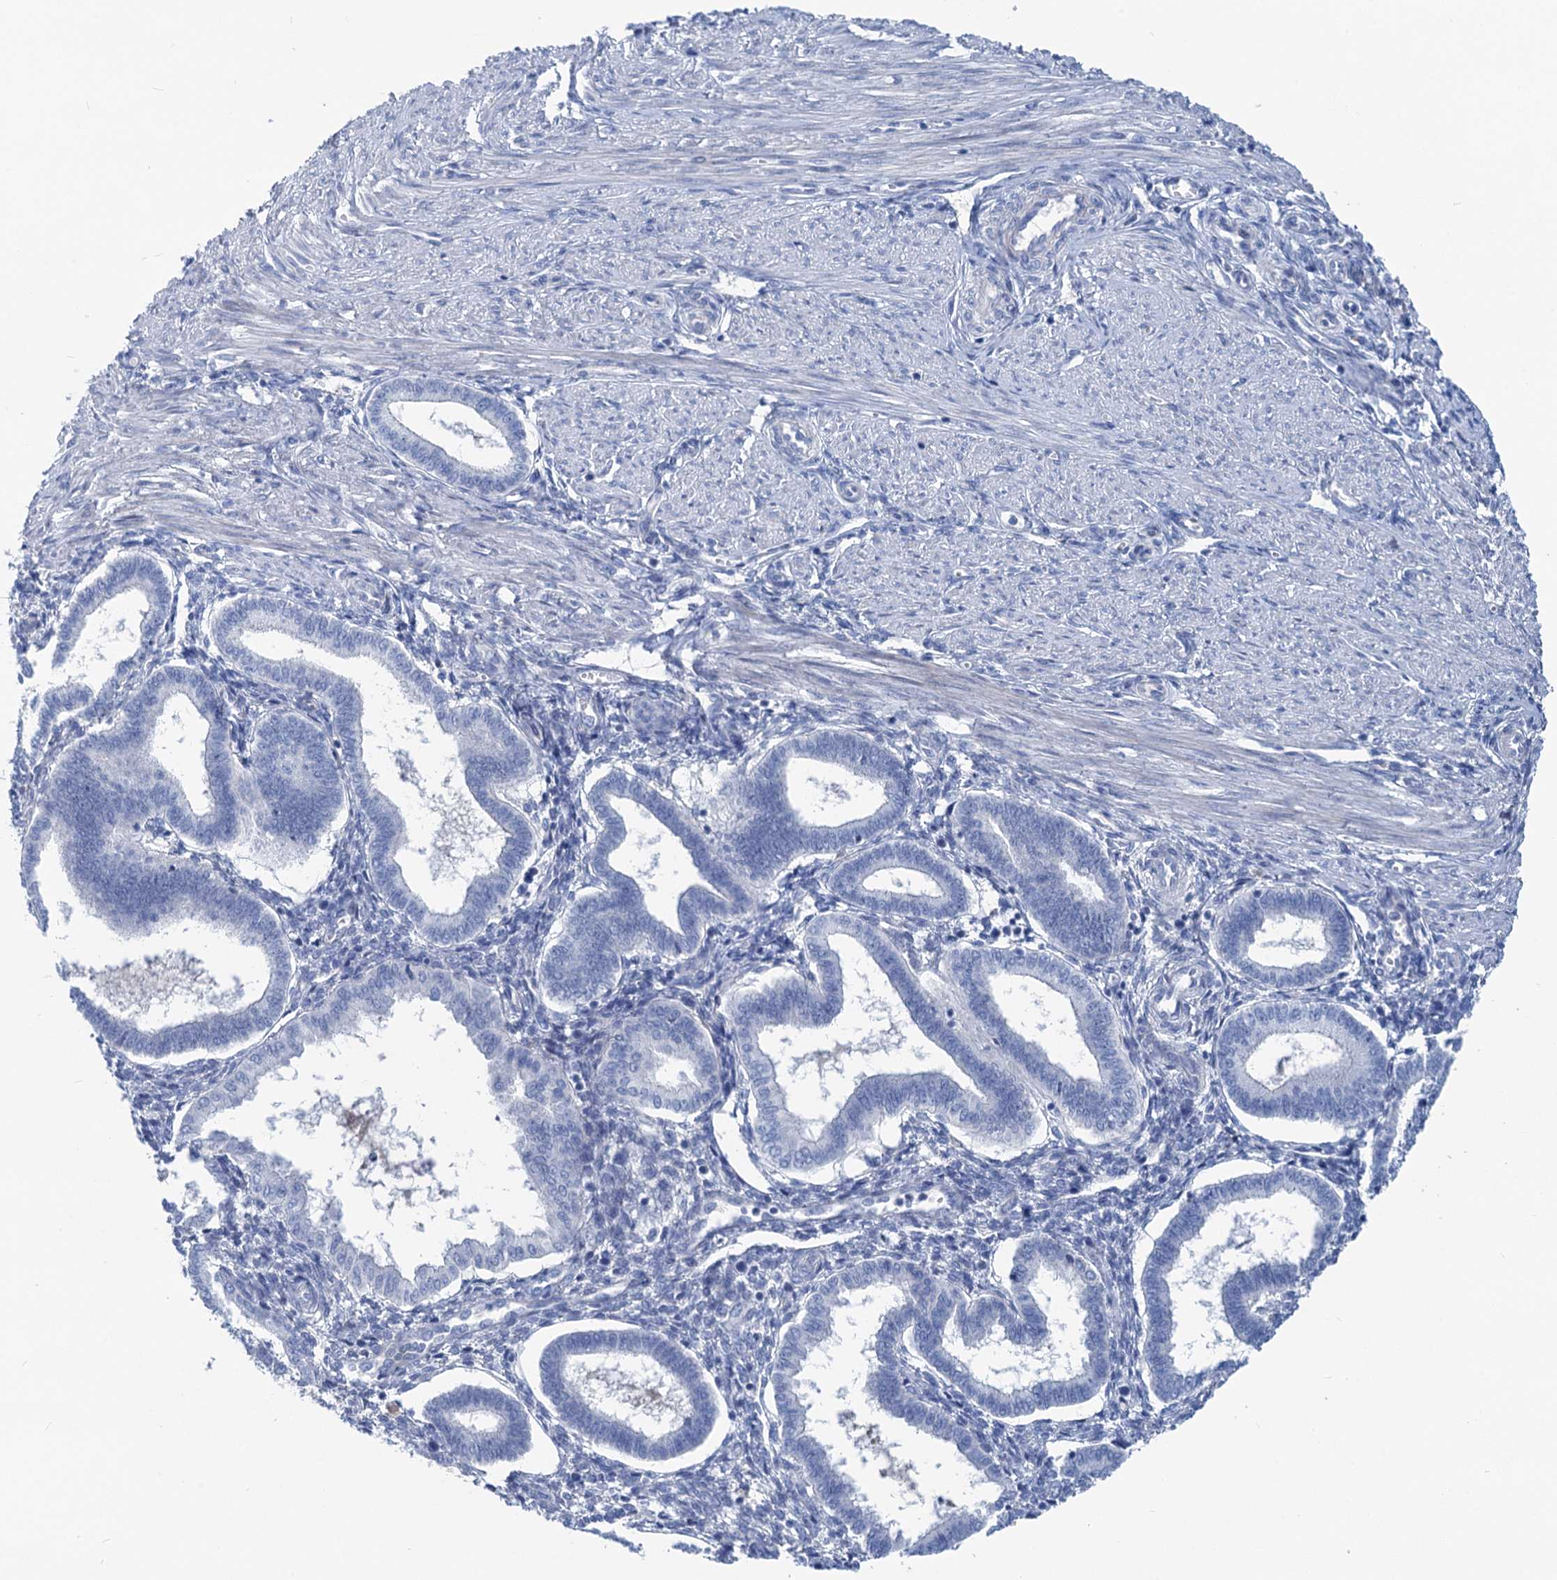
{"staining": {"intensity": "negative", "quantity": "none", "location": "none"}, "tissue": "endometrium", "cell_type": "Cells in endometrial stroma", "image_type": "normal", "snomed": [{"axis": "morphology", "description": "Normal tissue, NOS"}, {"axis": "topography", "description": "Endometrium"}], "caption": "High magnification brightfield microscopy of benign endometrium stained with DAB (brown) and counterstained with hematoxylin (blue): cells in endometrial stroma show no significant positivity. The staining was performed using DAB to visualize the protein expression in brown, while the nuclei were stained in blue with hematoxylin (Magnification: 20x).", "gene": "CHDH", "patient": {"sex": "female", "age": 25}}